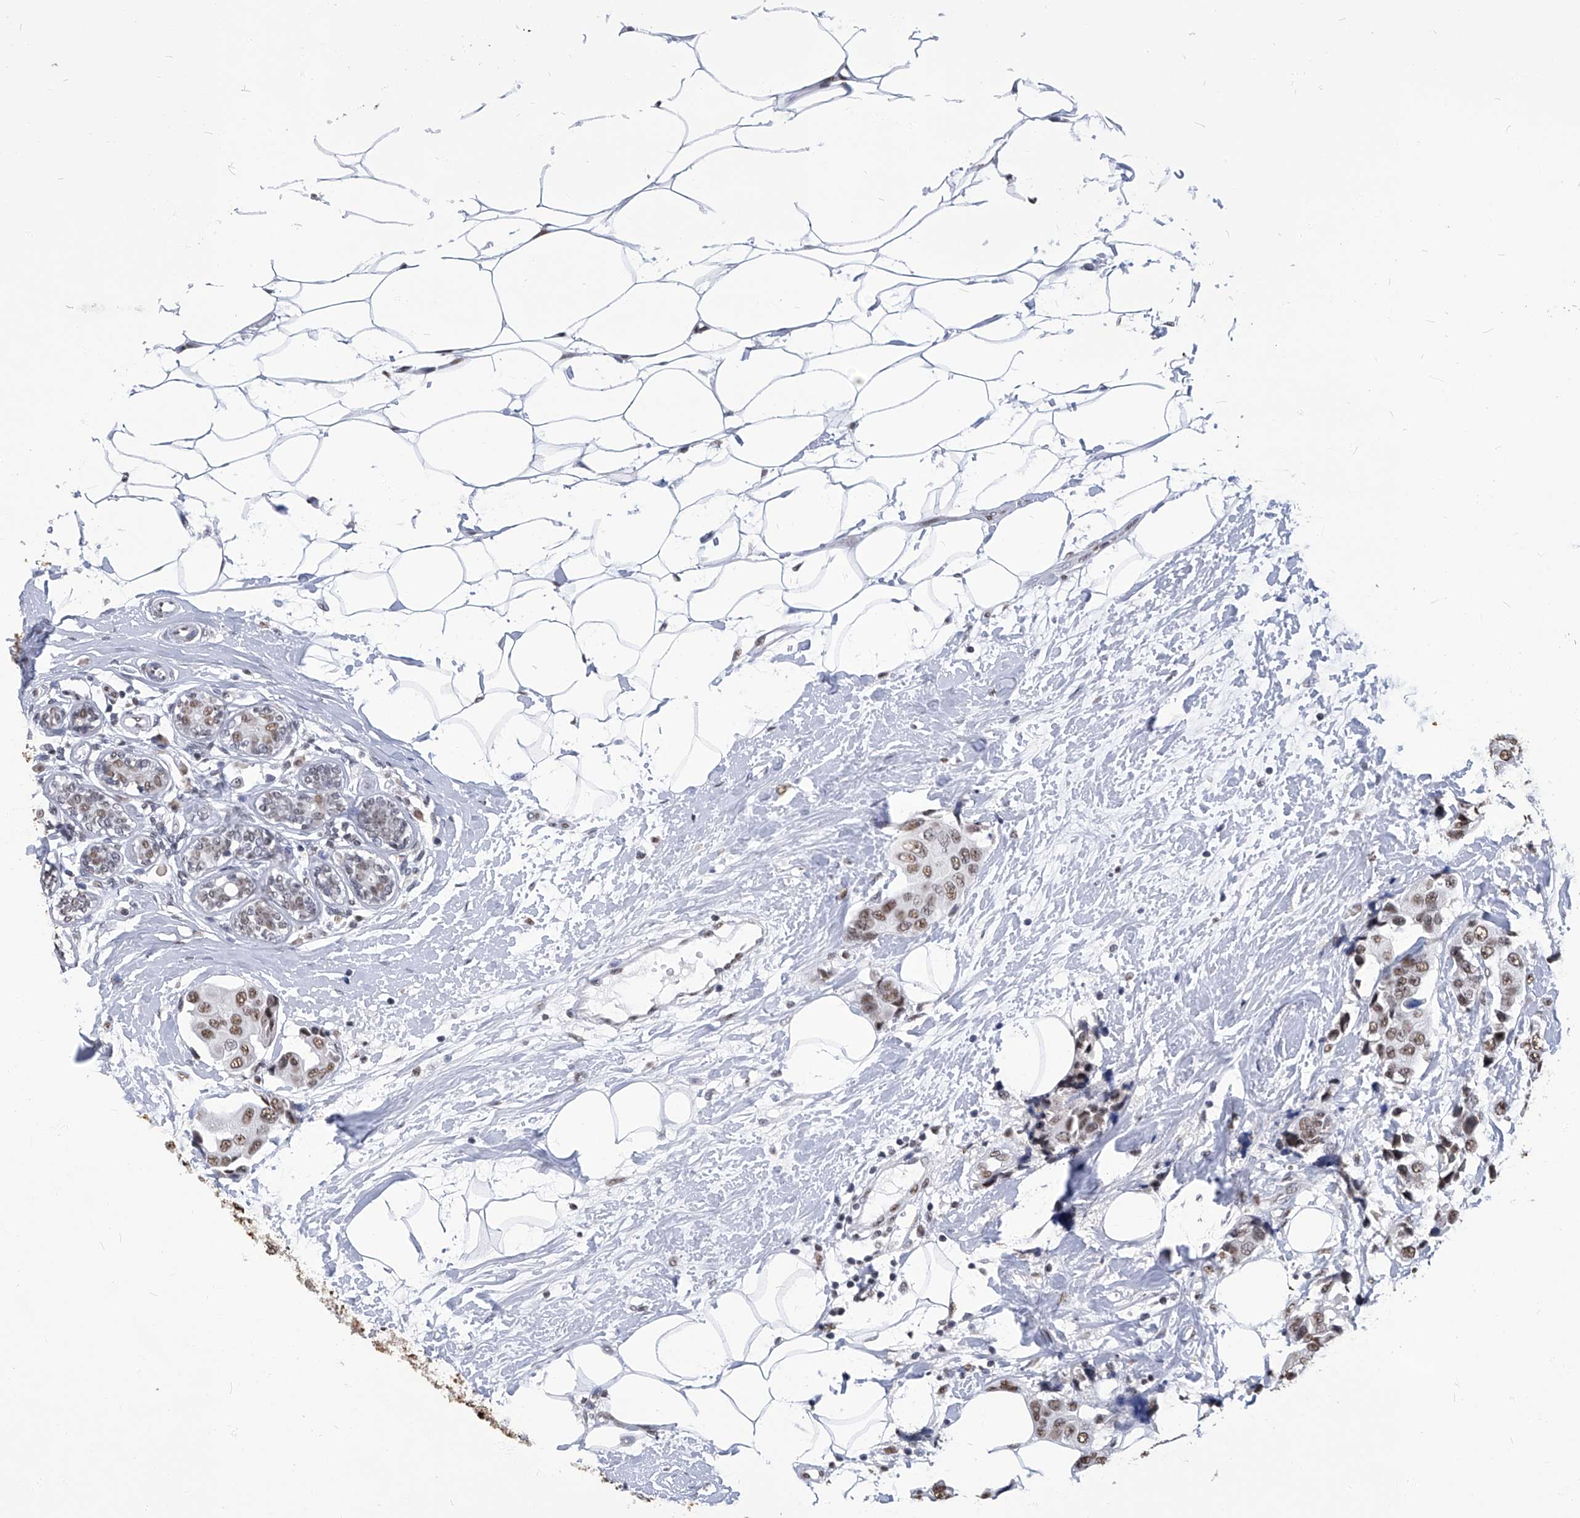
{"staining": {"intensity": "moderate", "quantity": ">75%", "location": "nuclear"}, "tissue": "breast cancer", "cell_type": "Tumor cells", "image_type": "cancer", "snomed": [{"axis": "morphology", "description": "Normal tissue, NOS"}, {"axis": "morphology", "description": "Duct carcinoma"}, {"axis": "topography", "description": "Breast"}], "caption": "Immunohistochemistry of breast cancer (infiltrating ductal carcinoma) reveals medium levels of moderate nuclear positivity in about >75% of tumor cells.", "gene": "HBP1", "patient": {"sex": "female", "age": 39}}